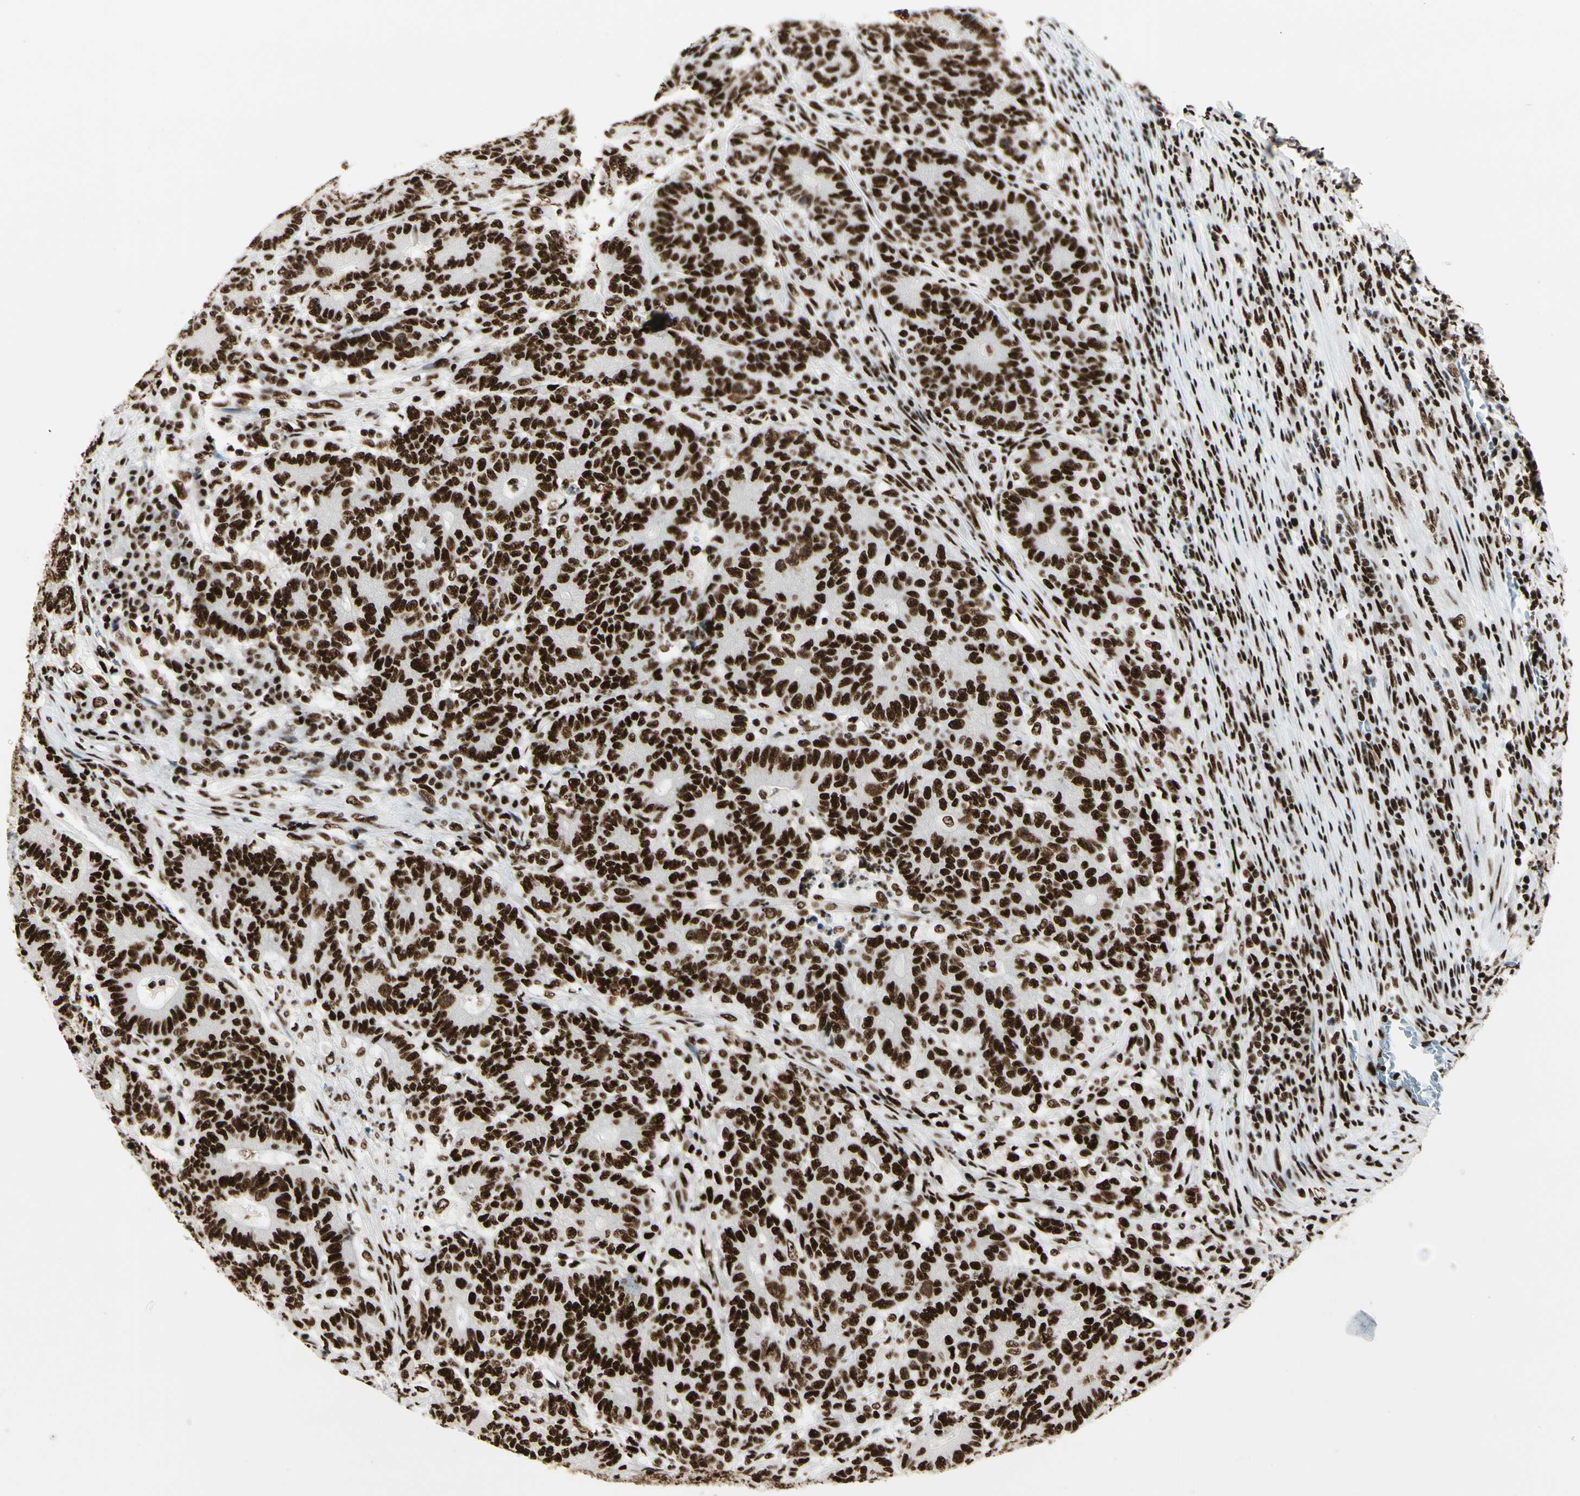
{"staining": {"intensity": "strong", "quantity": ">75%", "location": "nuclear"}, "tissue": "colorectal cancer", "cell_type": "Tumor cells", "image_type": "cancer", "snomed": [{"axis": "morphology", "description": "Normal tissue, NOS"}, {"axis": "morphology", "description": "Adenocarcinoma, NOS"}, {"axis": "topography", "description": "Colon"}], "caption": "Strong nuclear positivity for a protein is appreciated in about >75% of tumor cells of colorectal adenocarcinoma using immunohistochemistry (IHC).", "gene": "CCAR1", "patient": {"sex": "female", "age": 75}}